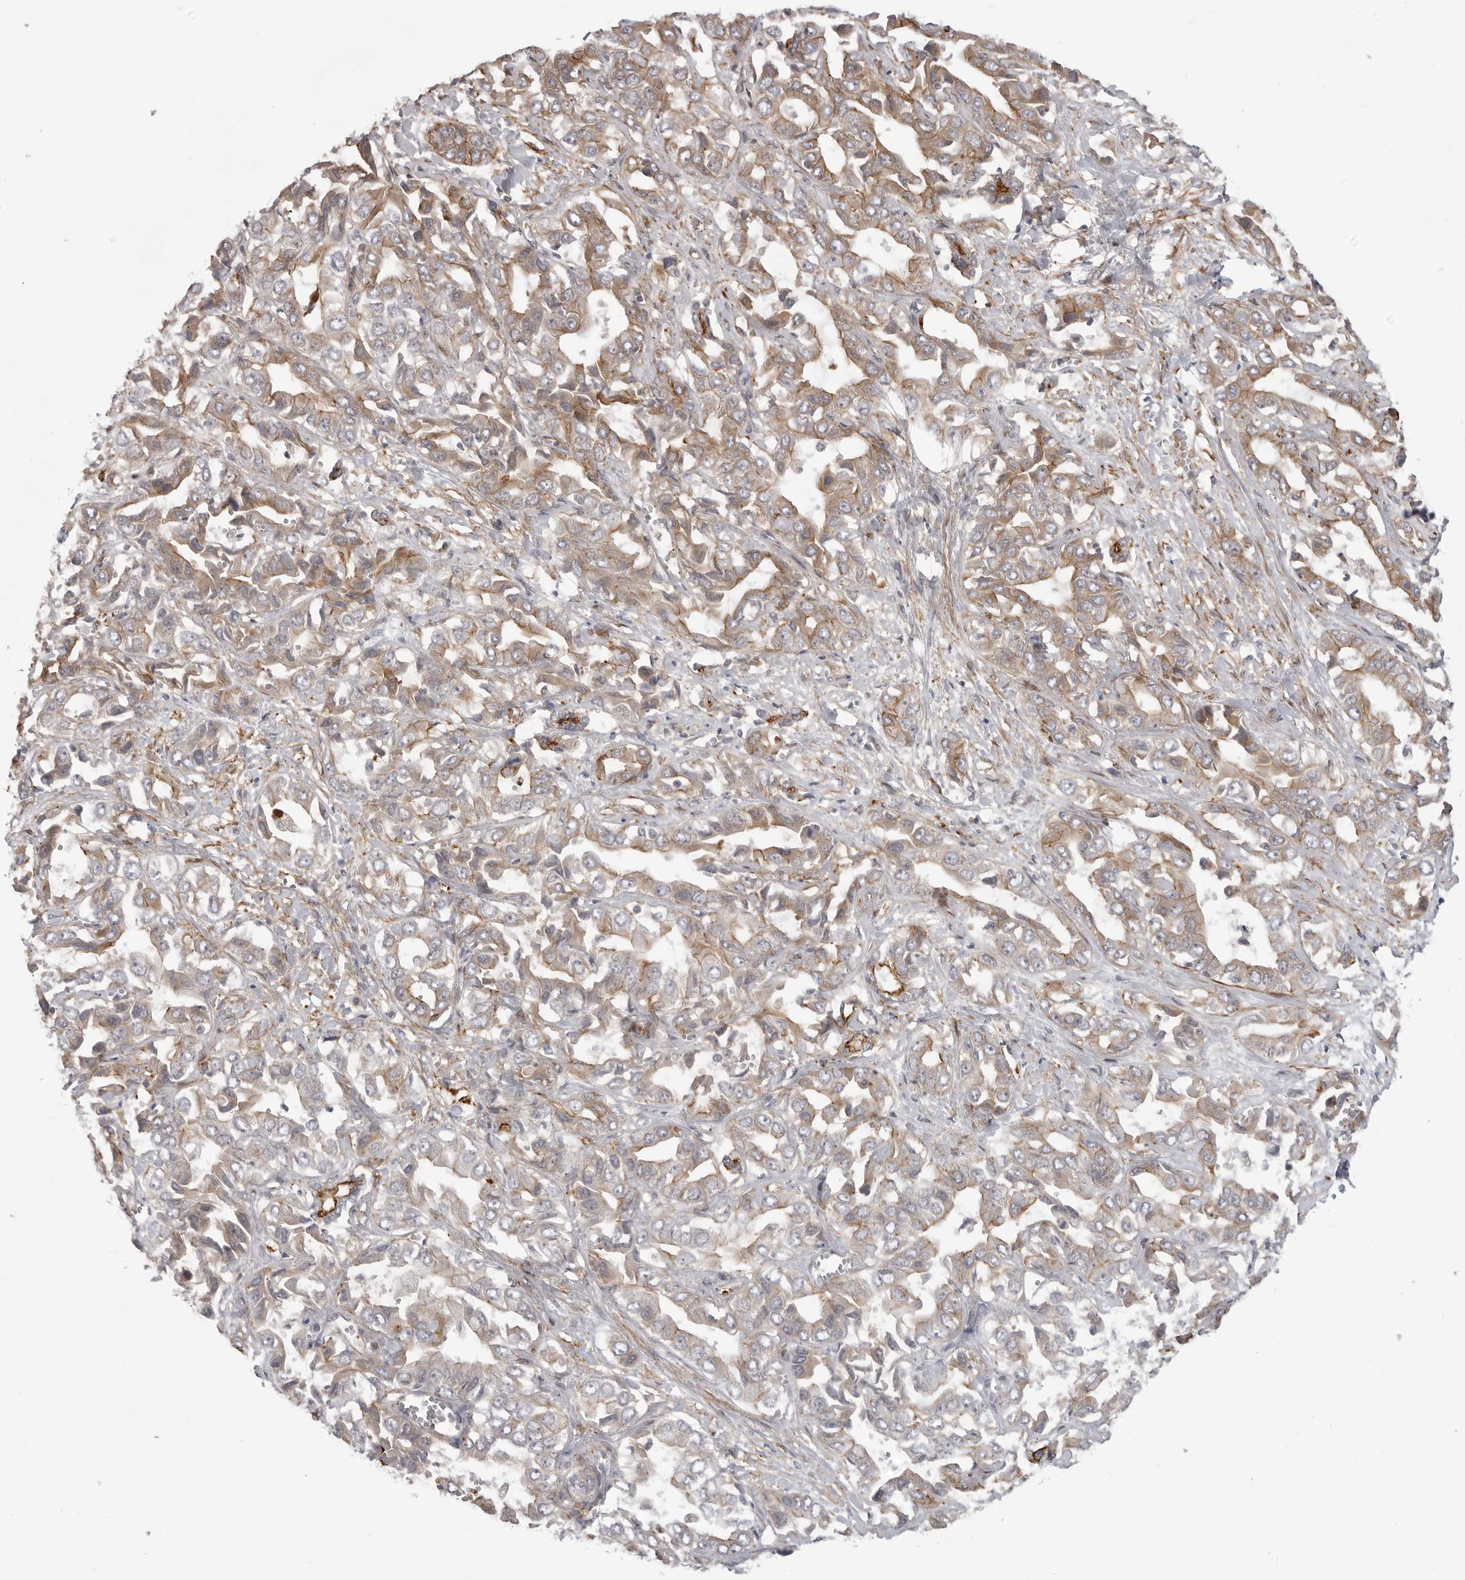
{"staining": {"intensity": "moderate", "quantity": "25%-75%", "location": "cytoplasmic/membranous"}, "tissue": "liver cancer", "cell_type": "Tumor cells", "image_type": "cancer", "snomed": [{"axis": "morphology", "description": "Cholangiocarcinoma"}, {"axis": "topography", "description": "Liver"}], "caption": "Human liver cholangiocarcinoma stained with a protein marker displays moderate staining in tumor cells.", "gene": "SCP2", "patient": {"sex": "female", "age": 52}}